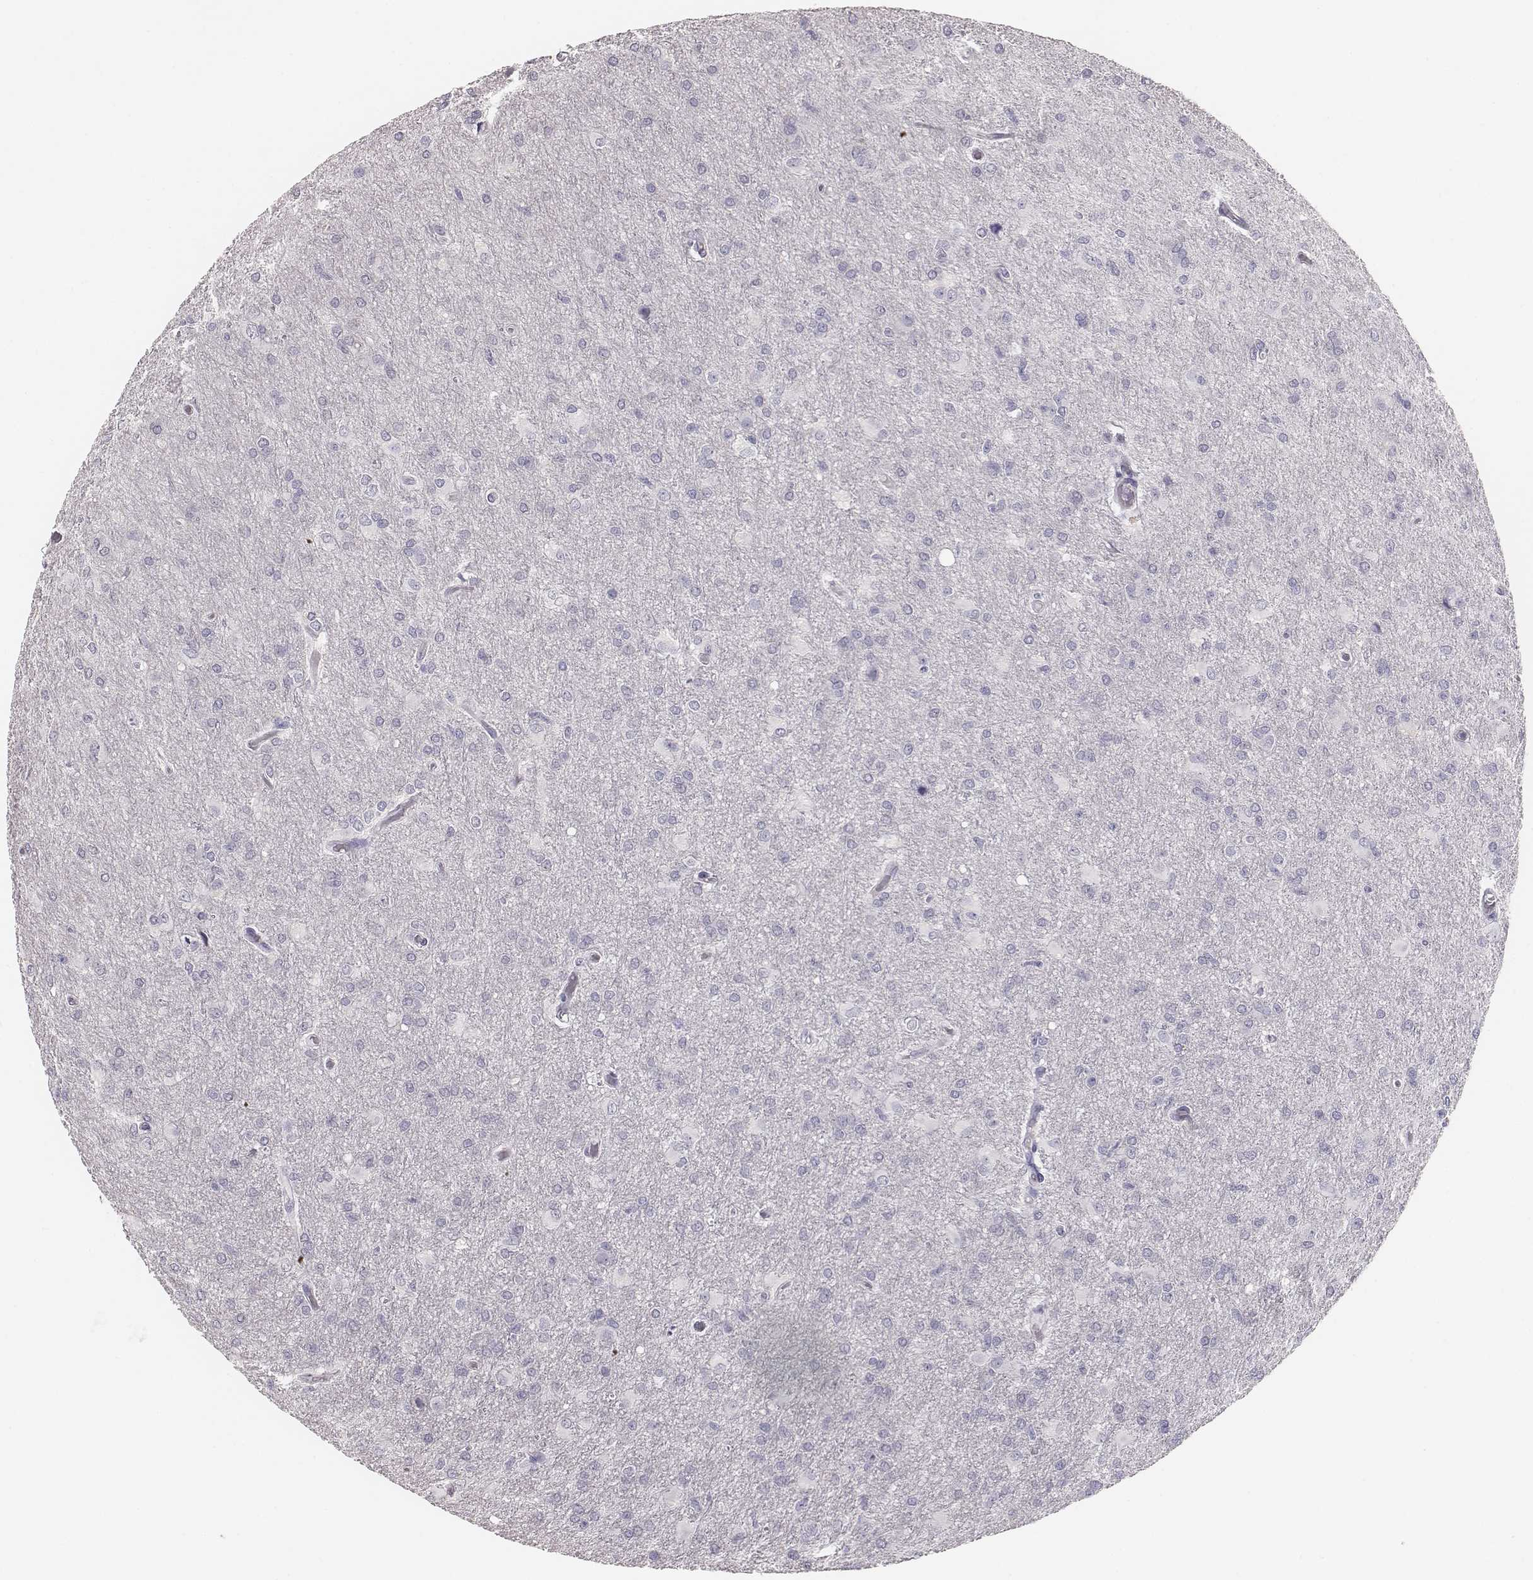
{"staining": {"intensity": "negative", "quantity": "none", "location": "none"}, "tissue": "glioma", "cell_type": "Tumor cells", "image_type": "cancer", "snomed": [{"axis": "morphology", "description": "Glioma, malignant, High grade"}, {"axis": "topography", "description": "Brain"}], "caption": "Image shows no protein positivity in tumor cells of malignant glioma (high-grade) tissue. The staining is performed using DAB (3,3'-diaminobenzidine) brown chromogen with nuclei counter-stained in using hematoxylin.", "gene": "MYH6", "patient": {"sex": "male", "age": 68}}